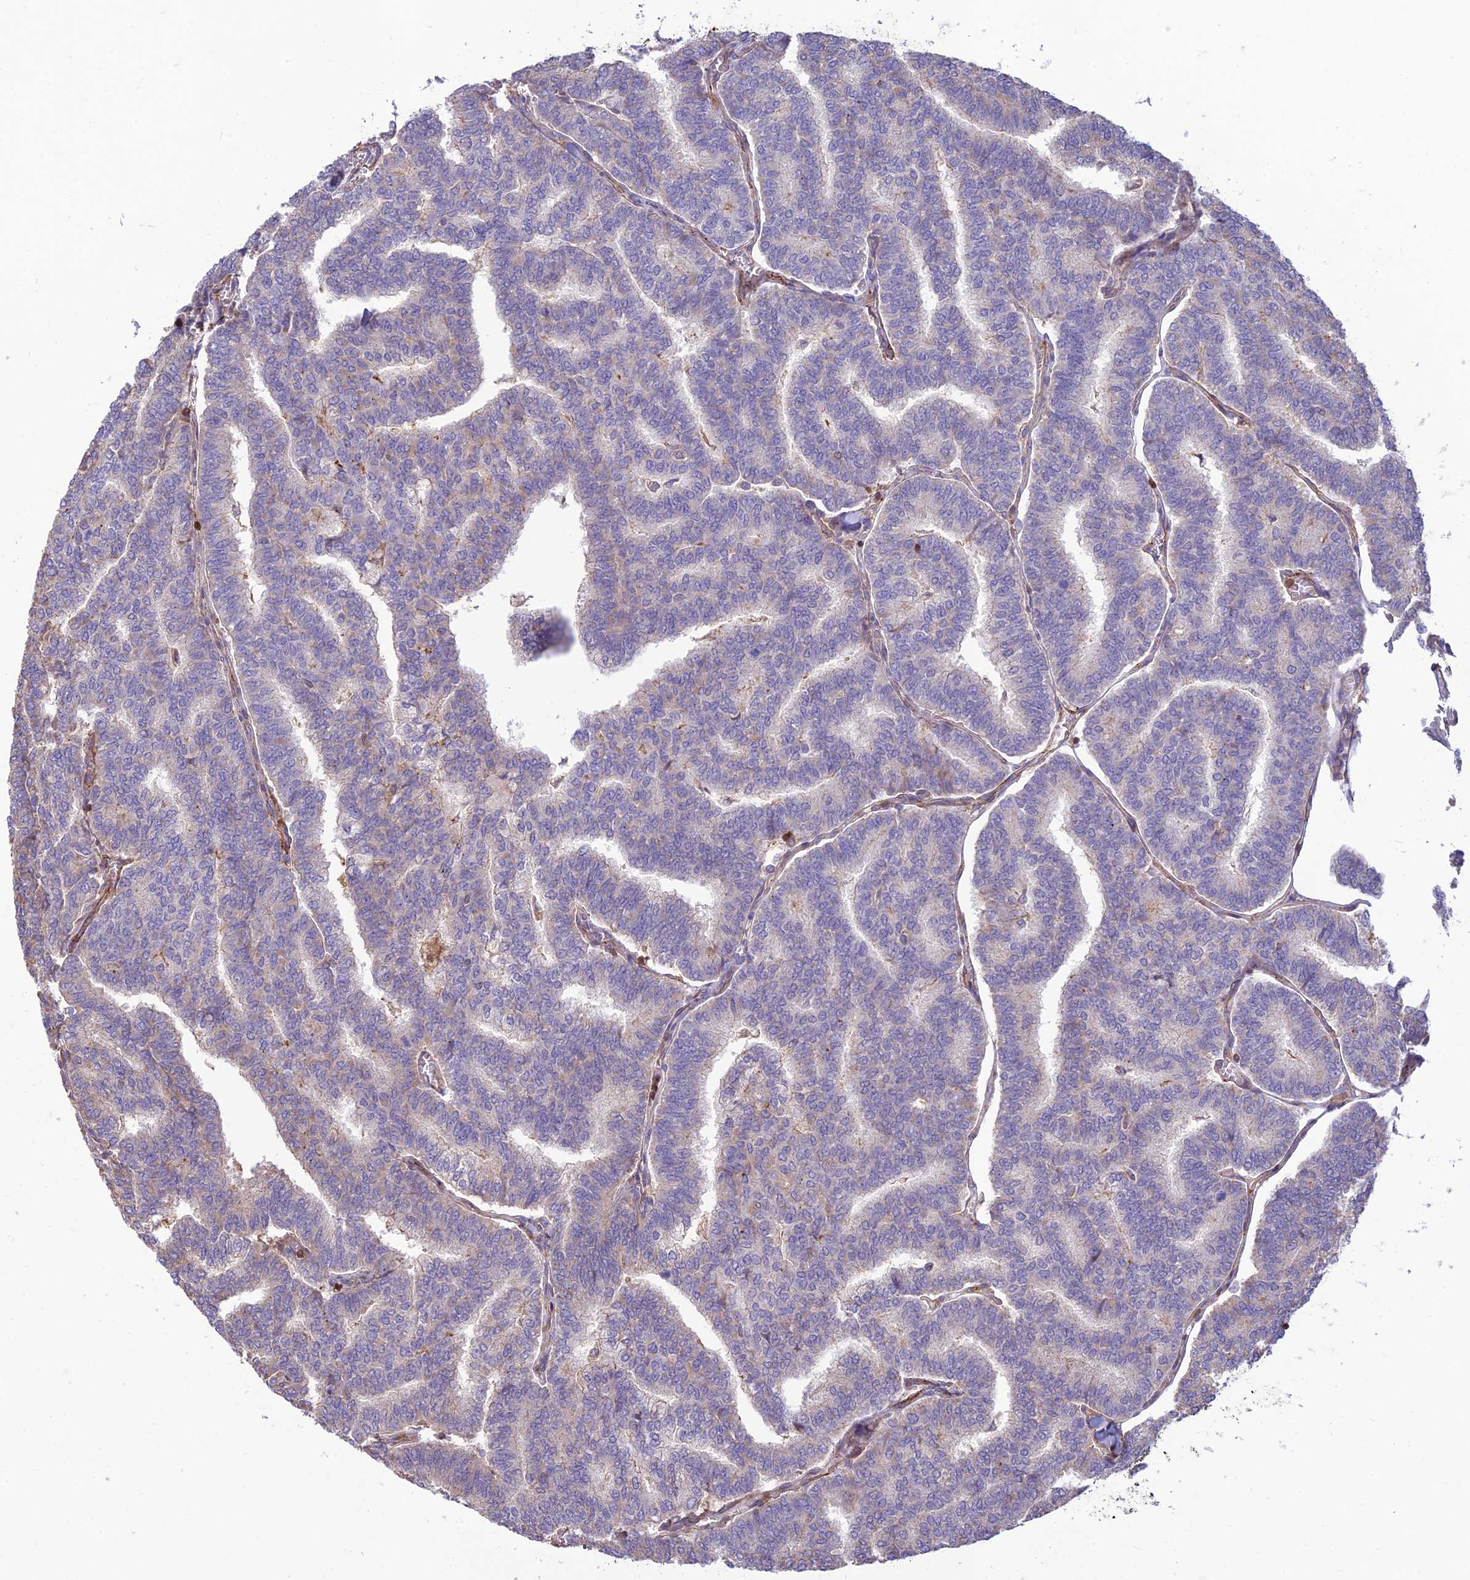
{"staining": {"intensity": "weak", "quantity": "<25%", "location": "cytoplasmic/membranous"}, "tissue": "thyroid cancer", "cell_type": "Tumor cells", "image_type": "cancer", "snomed": [{"axis": "morphology", "description": "Papillary adenocarcinoma, NOS"}, {"axis": "topography", "description": "Thyroid gland"}], "caption": "DAB (3,3'-diaminobenzidine) immunohistochemical staining of thyroid papillary adenocarcinoma shows no significant positivity in tumor cells.", "gene": "HPSE2", "patient": {"sex": "female", "age": 35}}